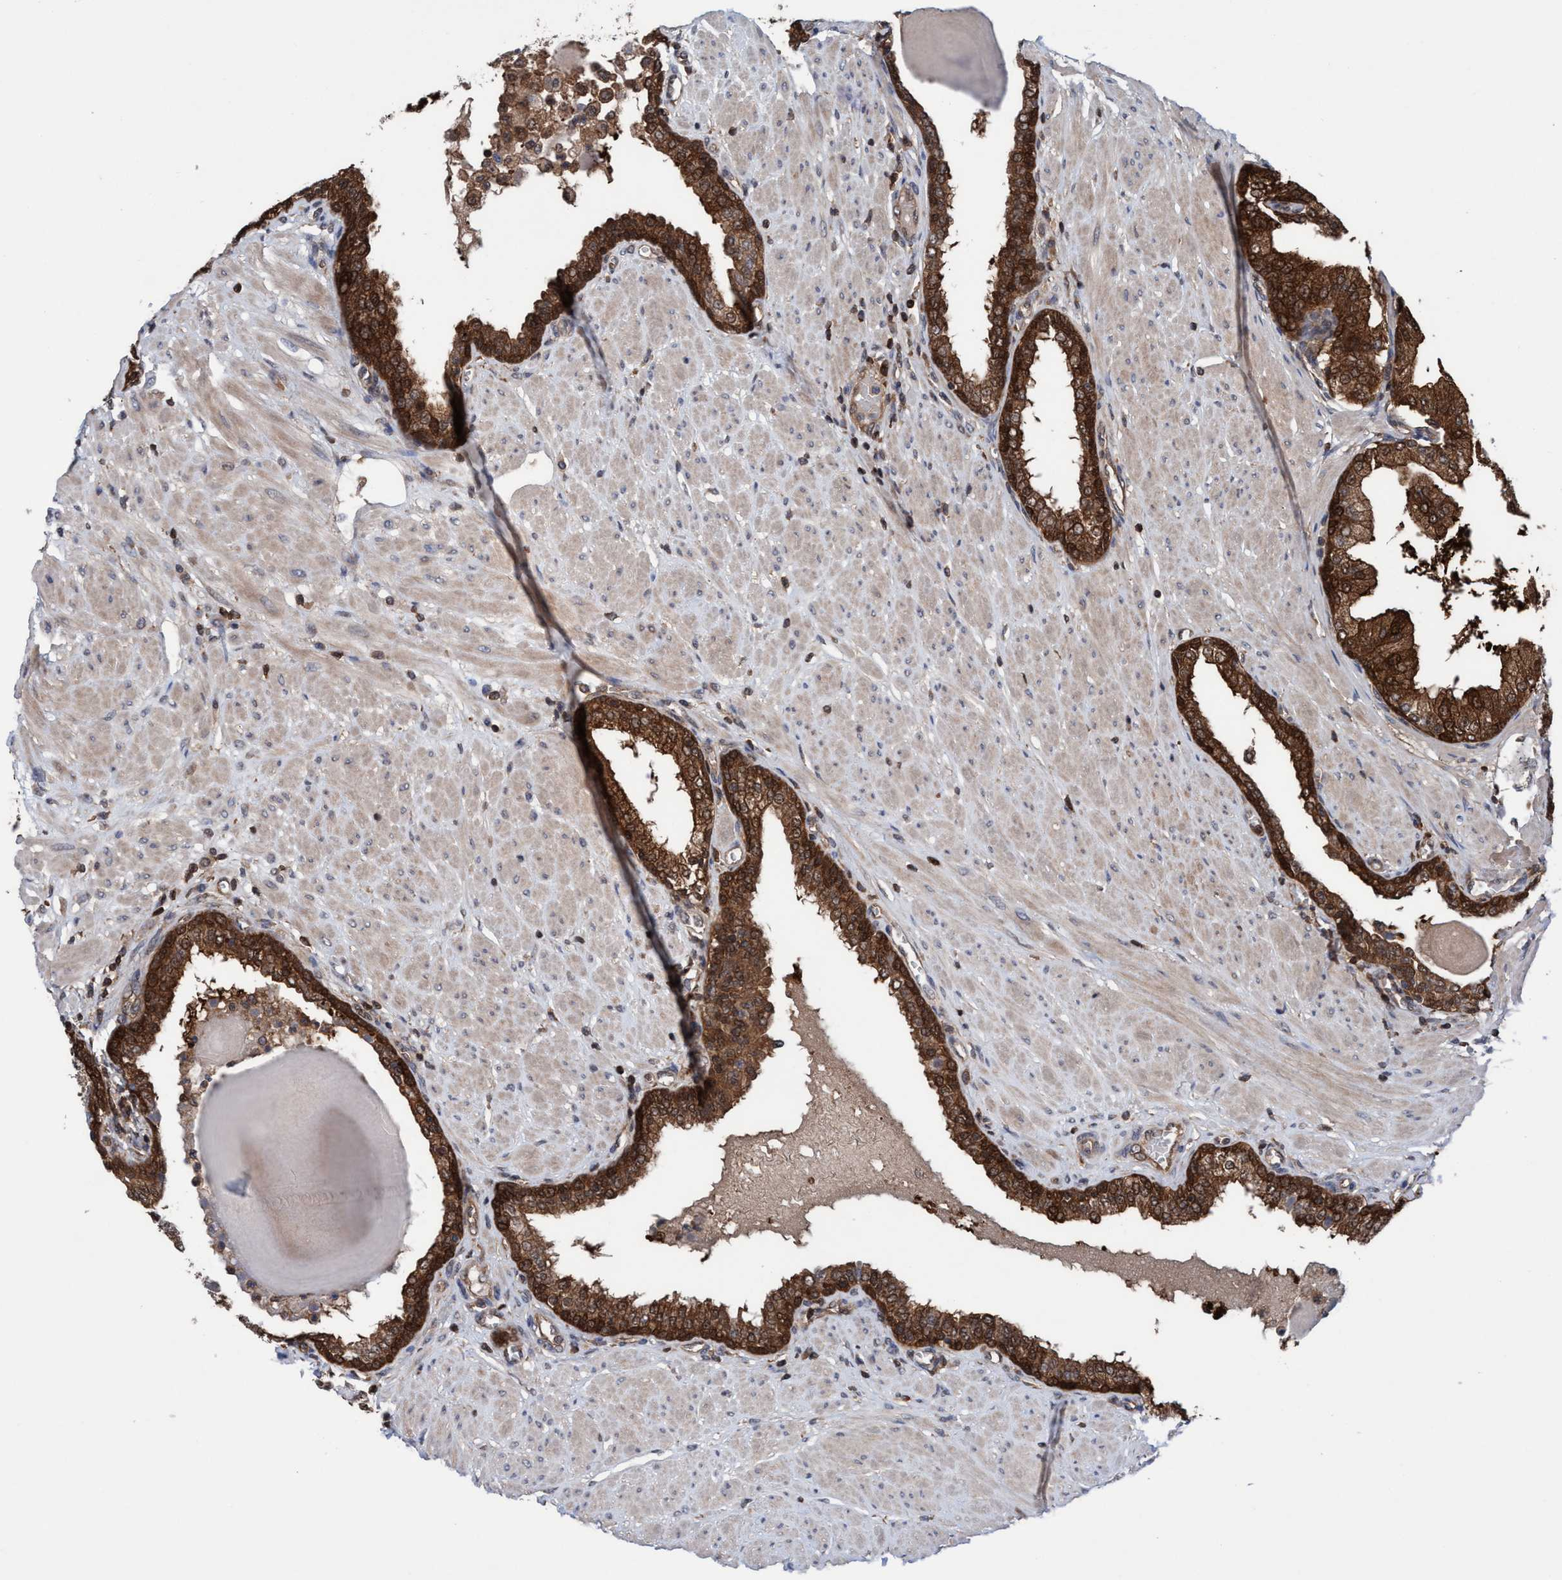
{"staining": {"intensity": "strong", "quantity": ">75%", "location": "cytoplasmic/membranous"}, "tissue": "prostate", "cell_type": "Glandular cells", "image_type": "normal", "snomed": [{"axis": "morphology", "description": "Normal tissue, NOS"}, {"axis": "topography", "description": "Prostate"}], "caption": "The histopathology image reveals immunohistochemical staining of unremarkable prostate. There is strong cytoplasmic/membranous positivity is identified in about >75% of glandular cells.", "gene": "GLOD4", "patient": {"sex": "male", "age": 51}}